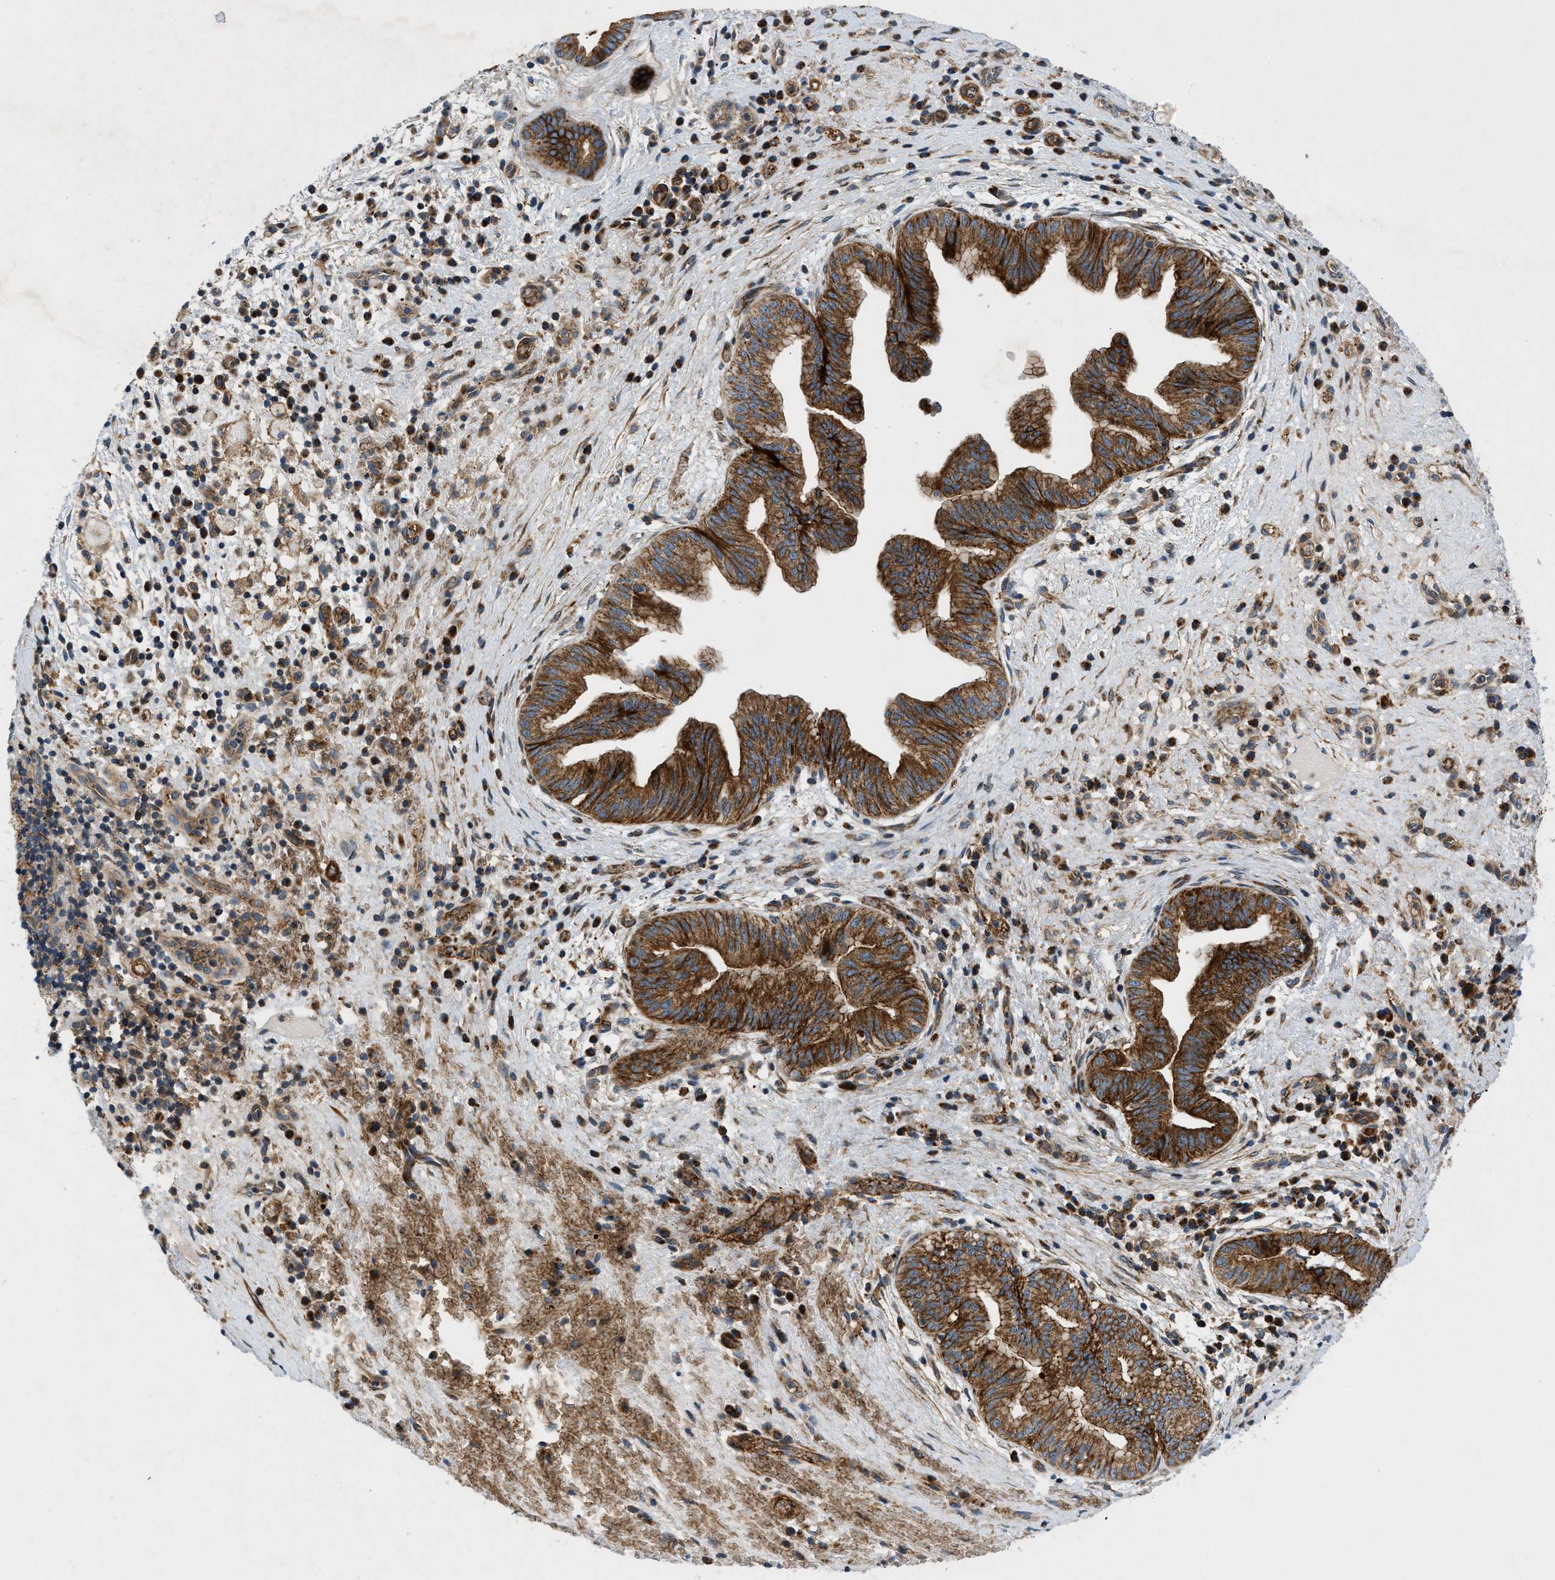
{"staining": {"intensity": "strong", "quantity": ">75%", "location": "cytoplasmic/membranous"}, "tissue": "liver cancer", "cell_type": "Tumor cells", "image_type": "cancer", "snomed": [{"axis": "morphology", "description": "Cholangiocarcinoma"}, {"axis": "topography", "description": "Liver"}], "caption": "This is an image of IHC staining of cholangiocarcinoma (liver), which shows strong staining in the cytoplasmic/membranous of tumor cells.", "gene": "DHODH", "patient": {"sex": "female", "age": 38}}